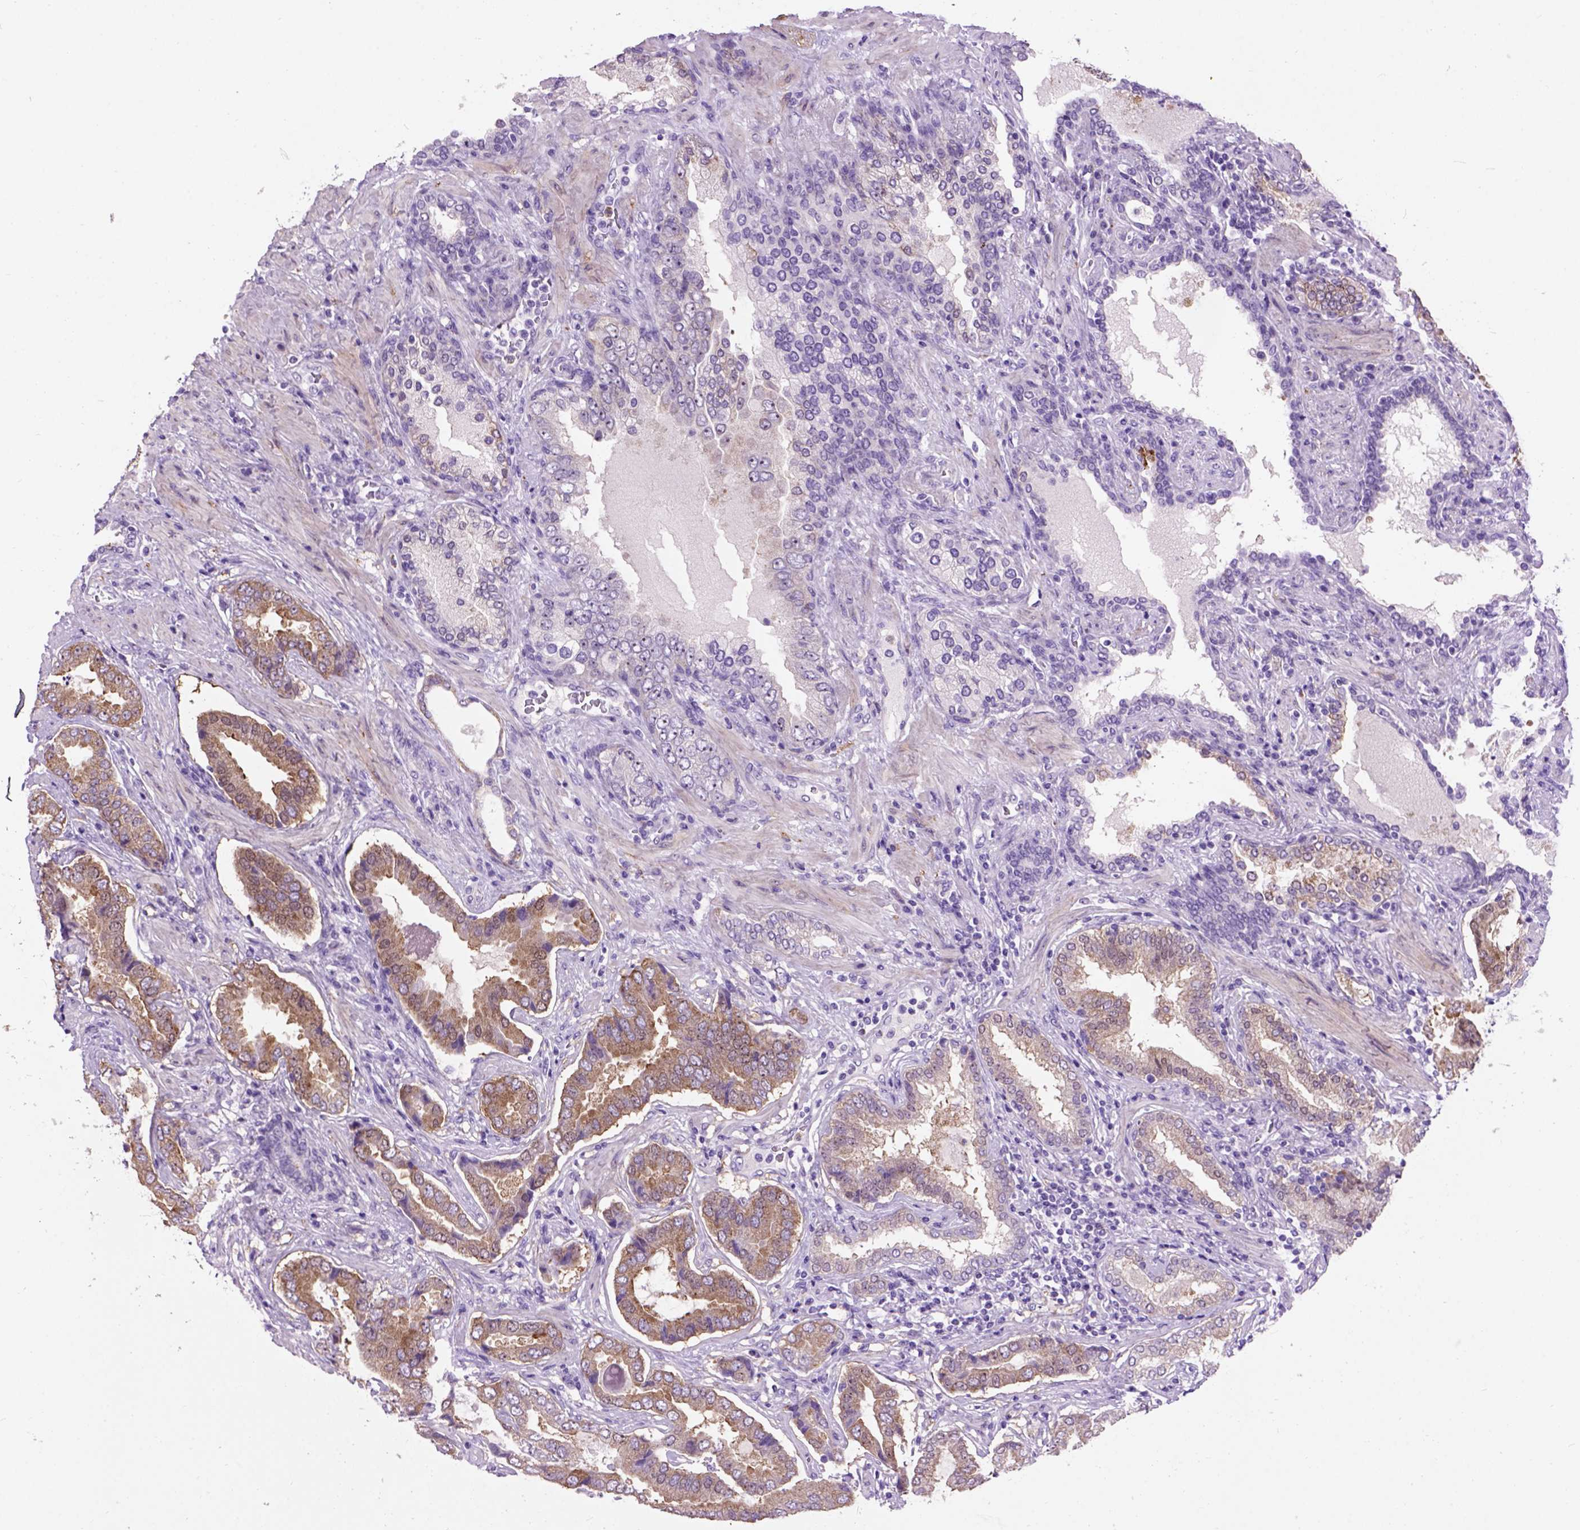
{"staining": {"intensity": "moderate", "quantity": "25%-75%", "location": "cytoplasmic/membranous"}, "tissue": "prostate cancer", "cell_type": "Tumor cells", "image_type": "cancer", "snomed": [{"axis": "morphology", "description": "Adenocarcinoma, NOS"}, {"axis": "topography", "description": "Prostate"}], "caption": "Human prostate cancer (adenocarcinoma) stained with a protein marker reveals moderate staining in tumor cells.", "gene": "MAPT", "patient": {"sex": "male", "age": 64}}